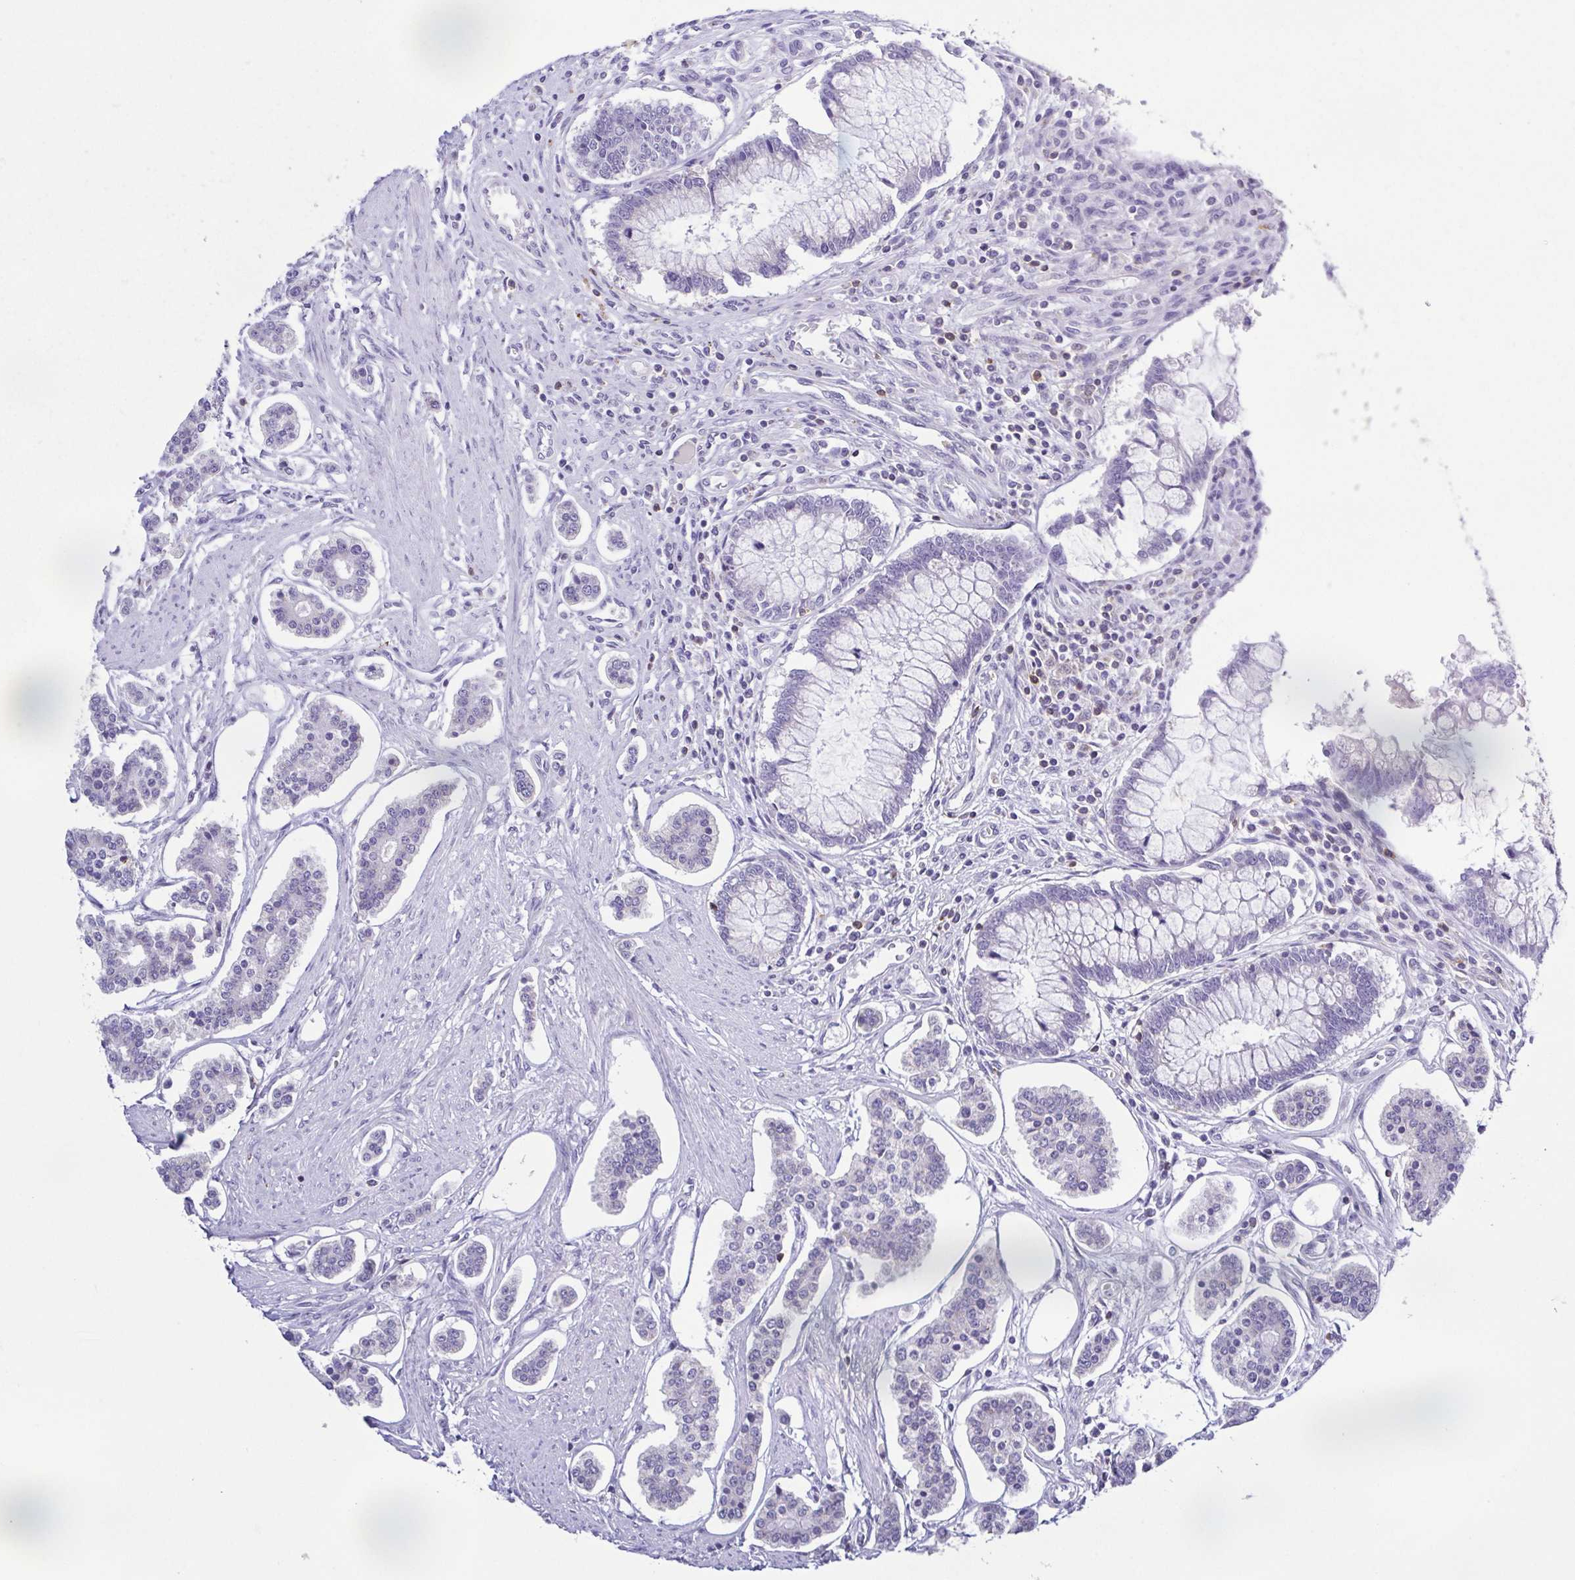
{"staining": {"intensity": "negative", "quantity": "none", "location": "none"}, "tissue": "carcinoid", "cell_type": "Tumor cells", "image_type": "cancer", "snomed": [{"axis": "morphology", "description": "Carcinoid, malignant, NOS"}, {"axis": "topography", "description": "Small intestine"}], "caption": "IHC histopathology image of carcinoid stained for a protein (brown), which reveals no staining in tumor cells.", "gene": "PGLYRP1", "patient": {"sex": "female", "age": 65}}